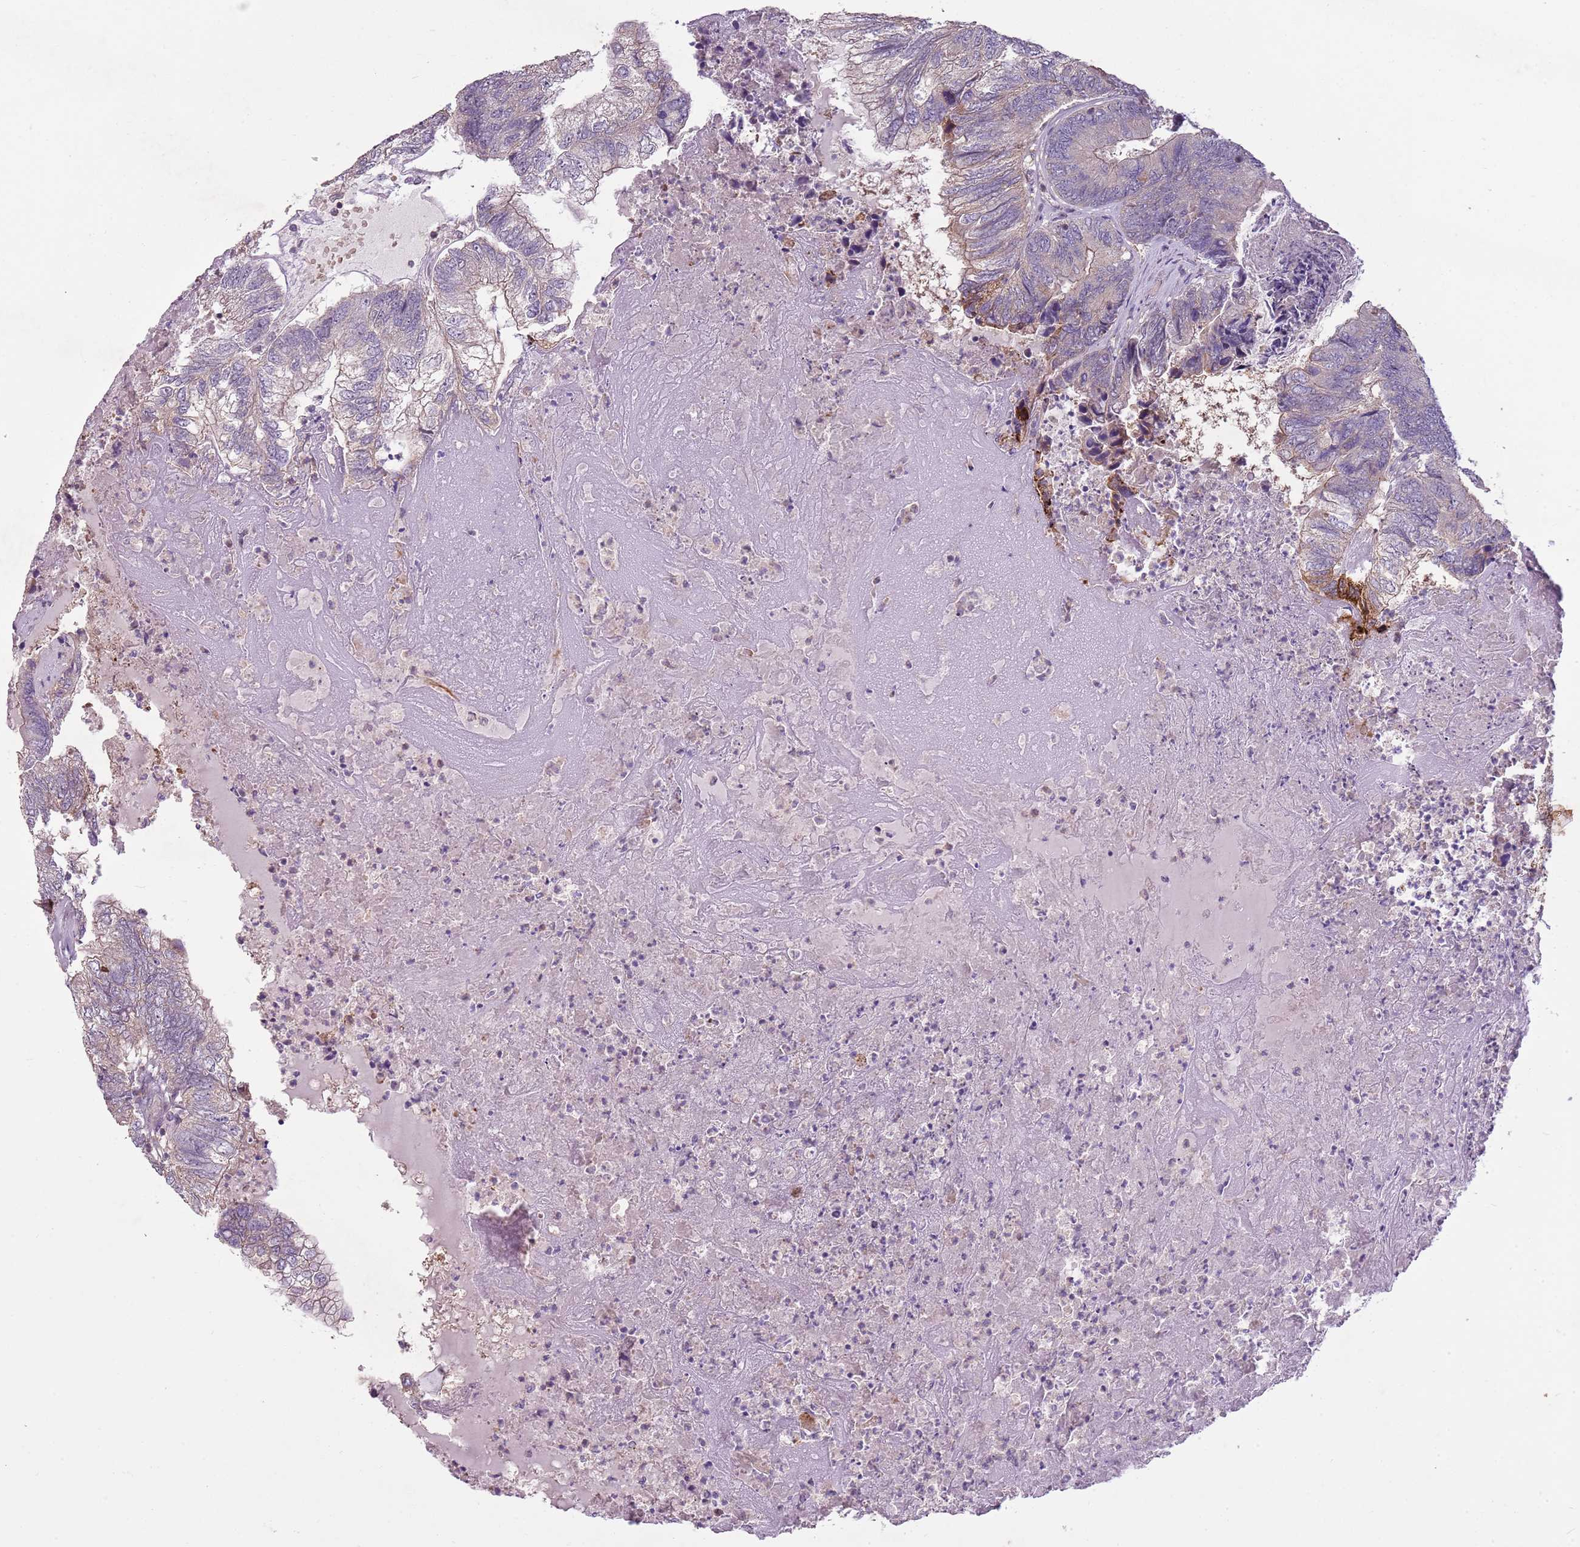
{"staining": {"intensity": "weak", "quantity": "<25%", "location": "cytoplasmic/membranous"}, "tissue": "colorectal cancer", "cell_type": "Tumor cells", "image_type": "cancer", "snomed": [{"axis": "morphology", "description": "Adenocarcinoma, NOS"}, {"axis": "topography", "description": "Colon"}], "caption": "Tumor cells are negative for brown protein staining in adenocarcinoma (colorectal).", "gene": "TEKT4", "patient": {"sex": "female", "age": 67}}